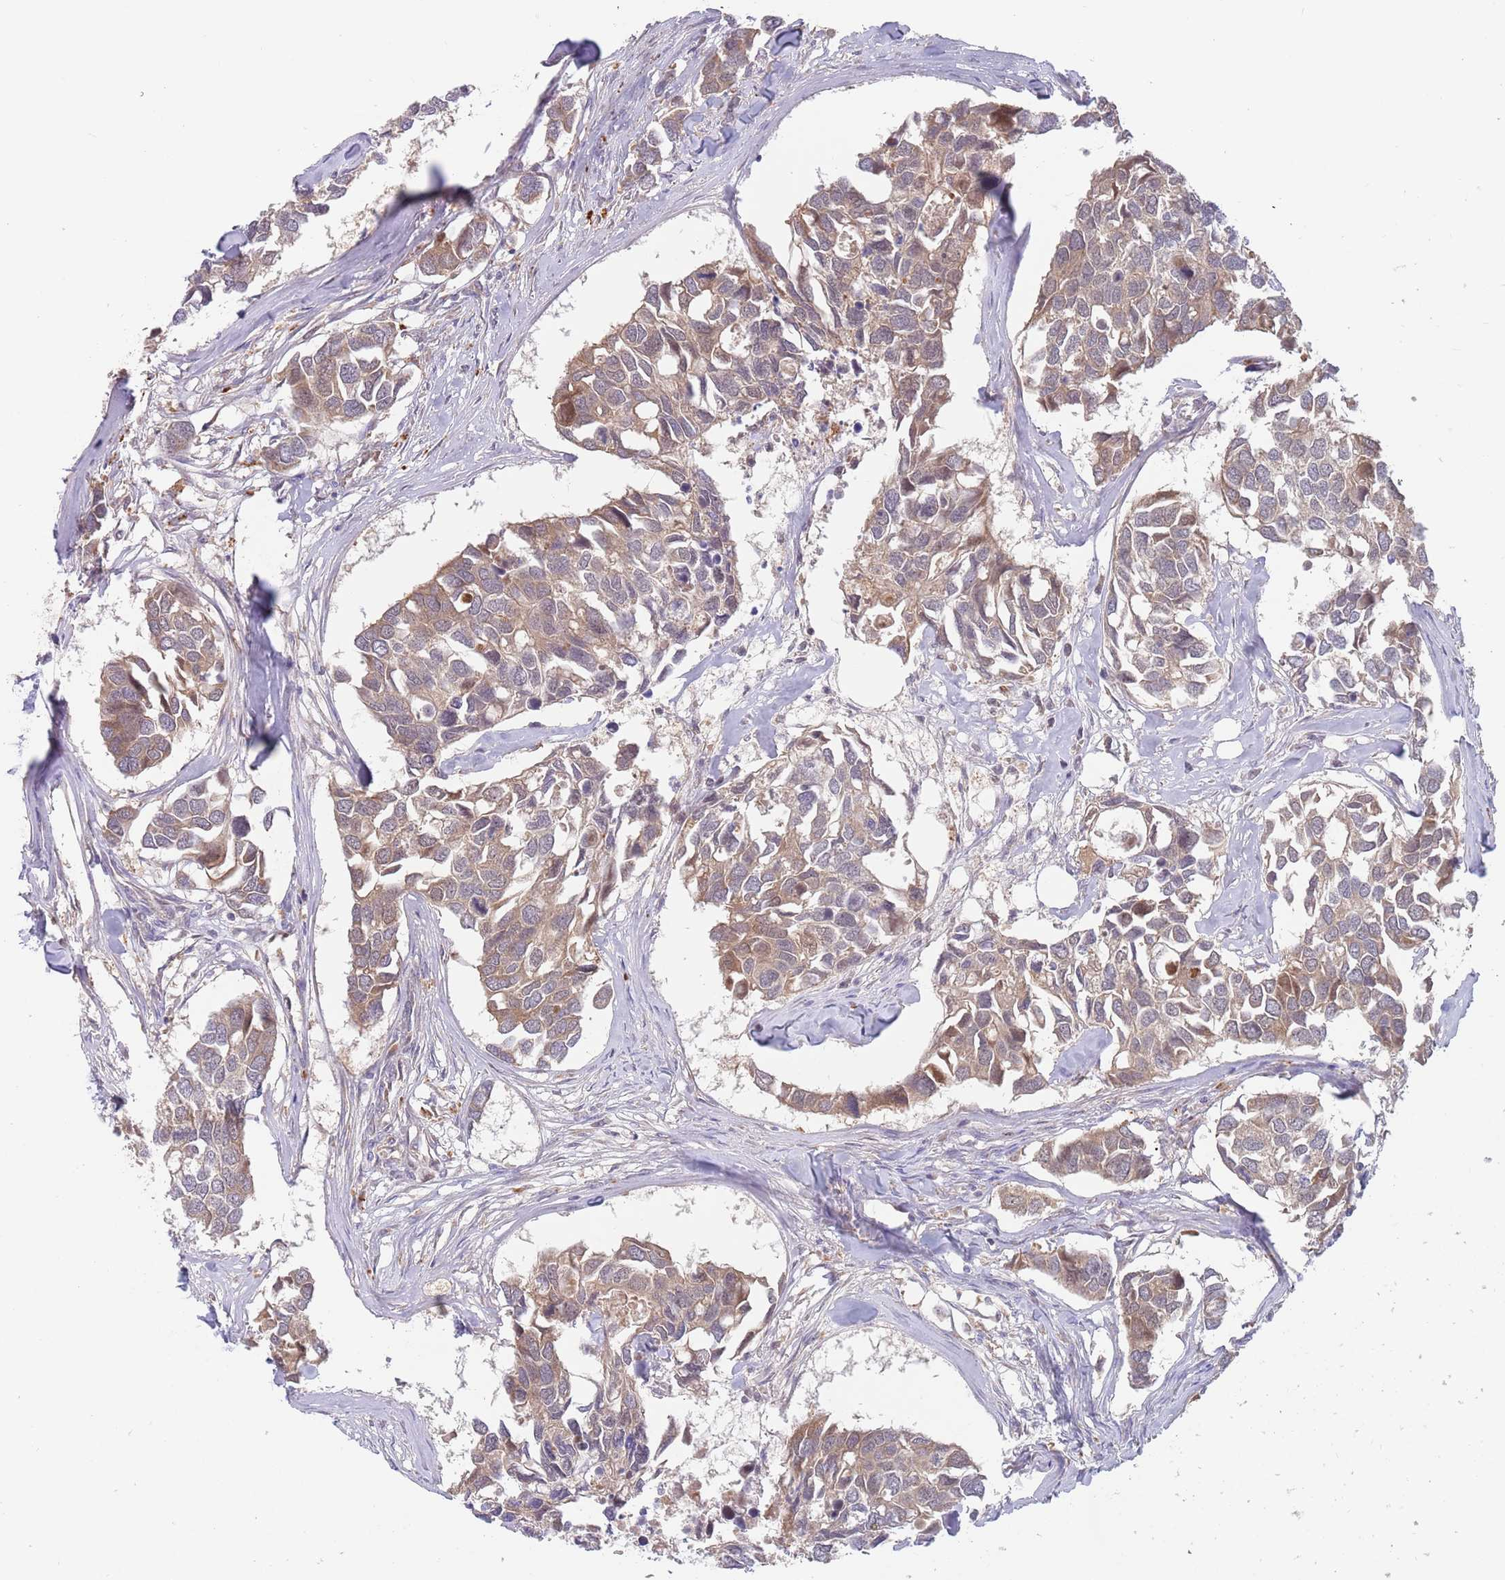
{"staining": {"intensity": "weak", "quantity": ">75%", "location": "cytoplasmic/membranous"}, "tissue": "breast cancer", "cell_type": "Tumor cells", "image_type": "cancer", "snomed": [{"axis": "morphology", "description": "Duct carcinoma"}, {"axis": "topography", "description": "Breast"}], "caption": "Weak cytoplasmic/membranous protein expression is present in approximately >75% of tumor cells in breast cancer.", "gene": "GUK1", "patient": {"sex": "female", "age": 83}}